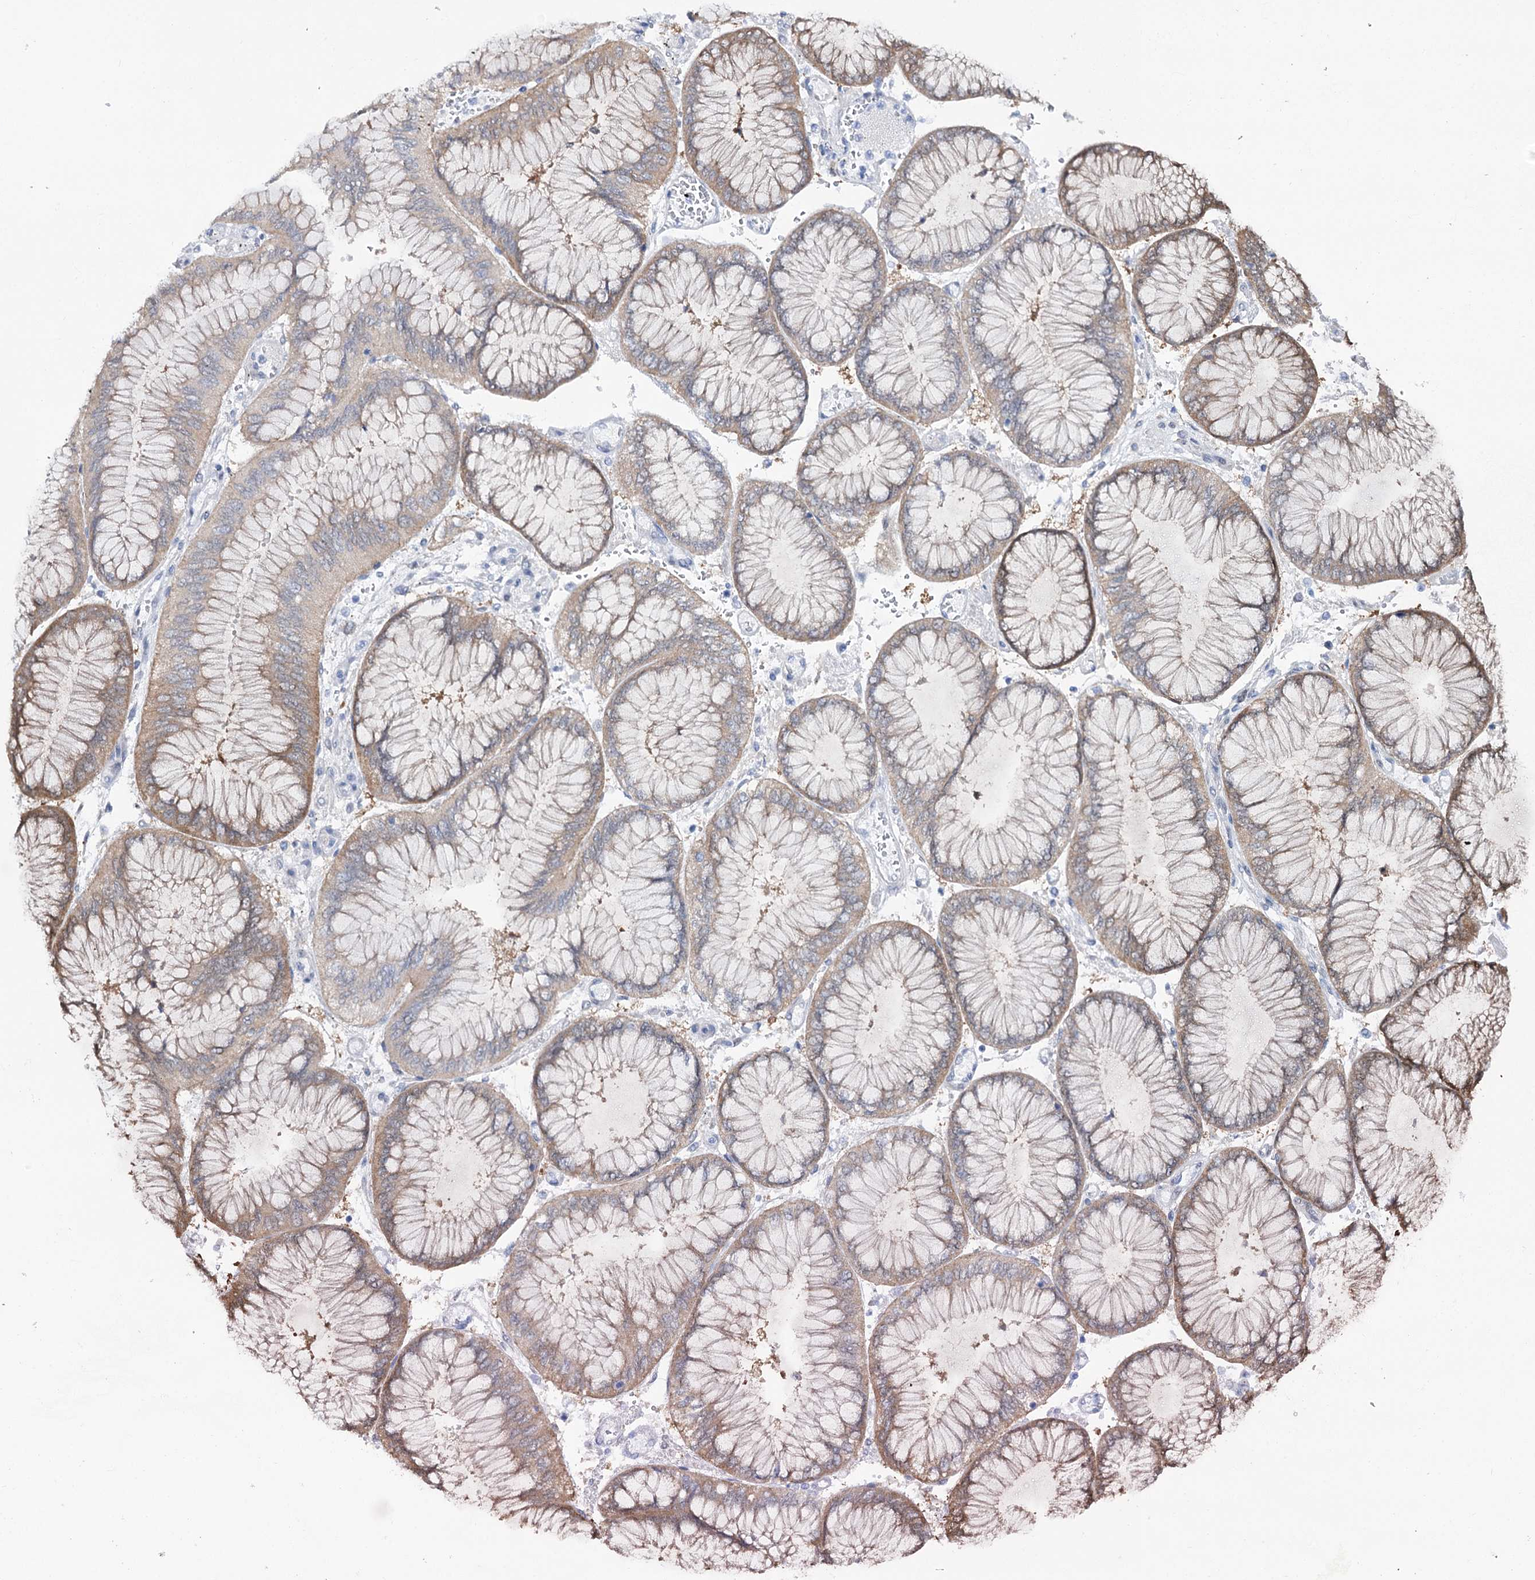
{"staining": {"intensity": "weak", "quantity": ">75%", "location": "cytoplasmic/membranous"}, "tissue": "stomach cancer", "cell_type": "Tumor cells", "image_type": "cancer", "snomed": [{"axis": "morphology", "description": "Adenocarcinoma, NOS"}, {"axis": "topography", "description": "Stomach"}], "caption": "Stomach cancer (adenocarcinoma) stained for a protein (brown) exhibits weak cytoplasmic/membranous positive positivity in about >75% of tumor cells.", "gene": "UGDH", "patient": {"sex": "male", "age": 76}}